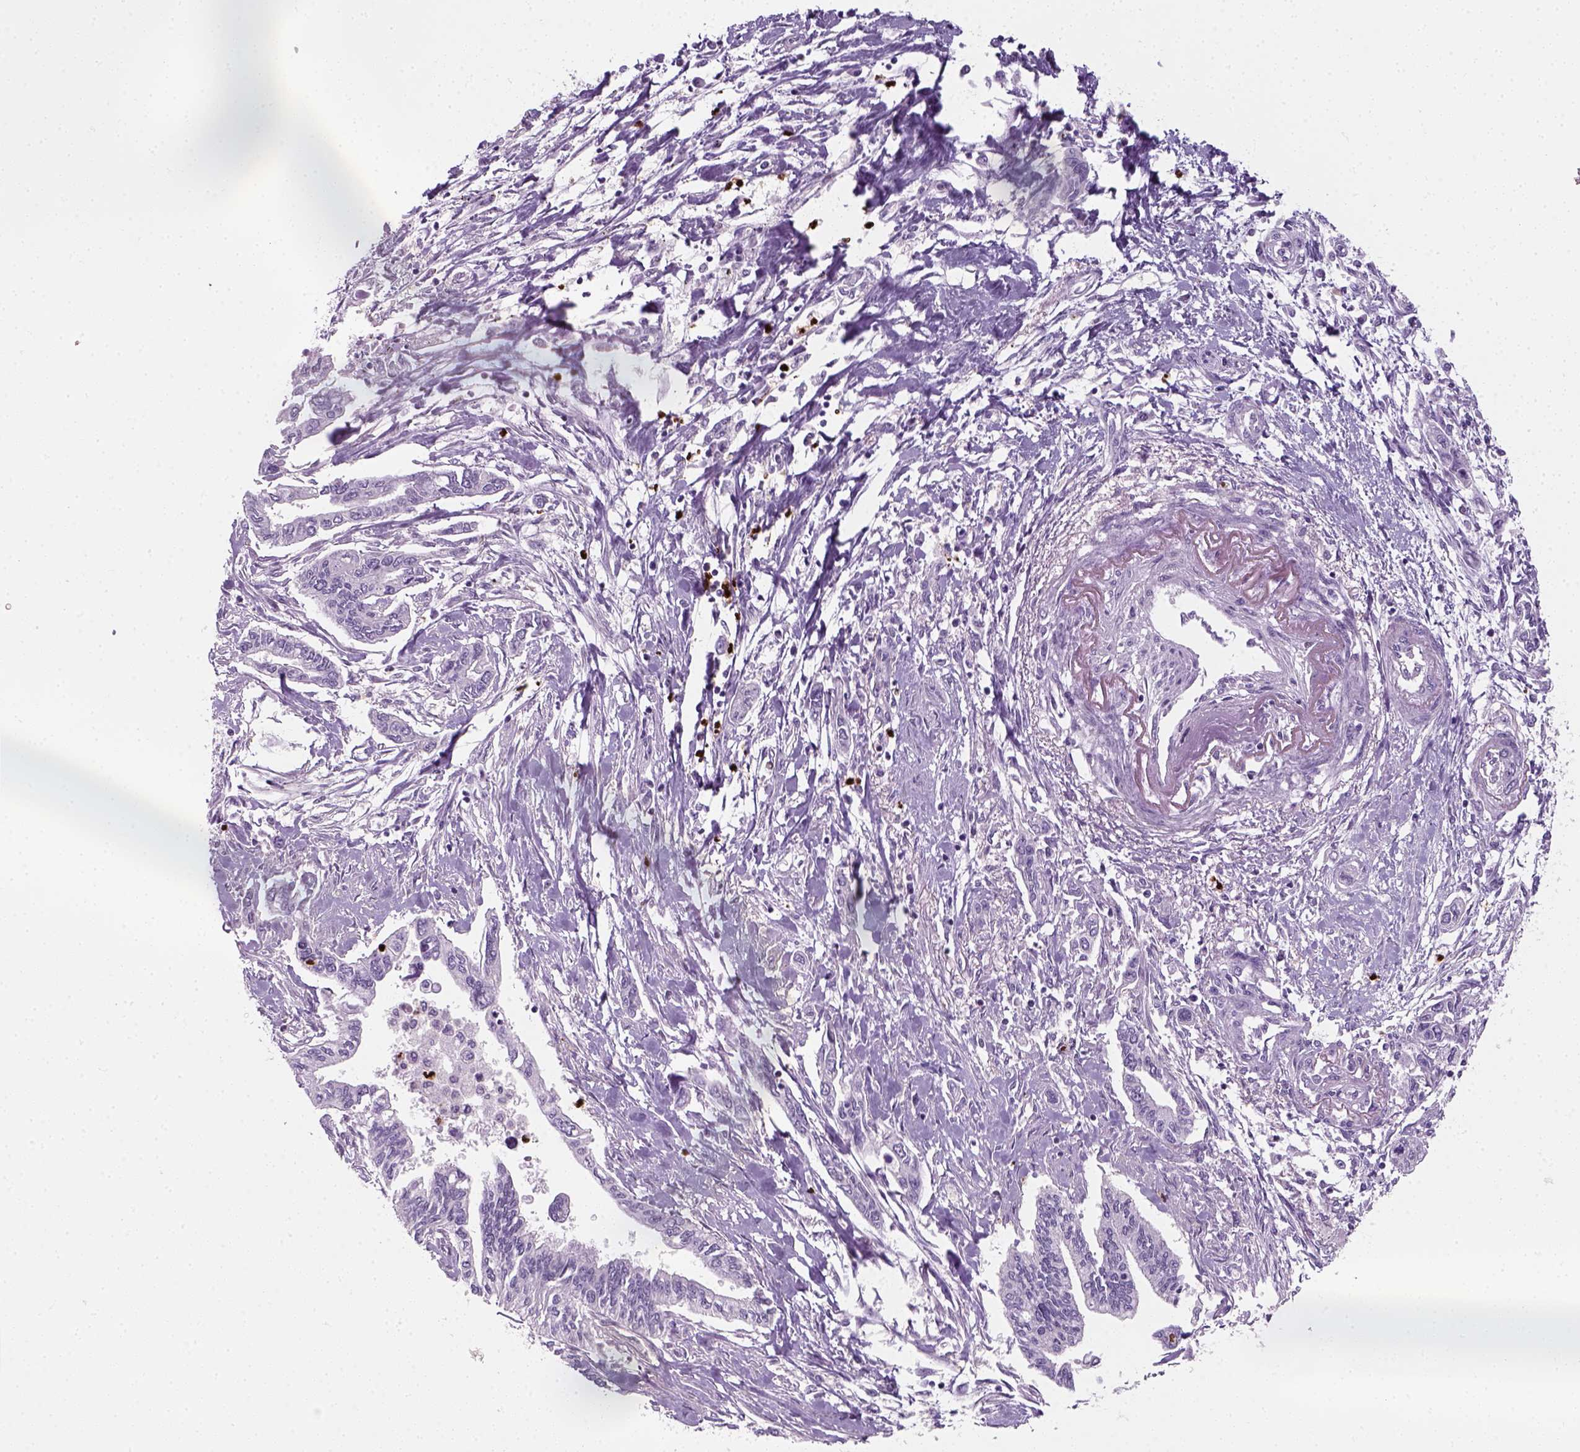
{"staining": {"intensity": "negative", "quantity": "none", "location": "none"}, "tissue": "pancreatic cancer", "cell_type": "Tumor cells", "image_type": "cancer", "snomed": [{"axis": "morphology", "description": "Adenocarcinoma, NOS"}, {"axis": "topography", "description": "Pancreas"}], "caption": "High power microscopy image of an immunohistochemistry (IHC) histopathology image of adenocarcinoma (pancreatic), revealing no significant staining in tumor cells.", "gene": "IL4", "patient": {"sex": "male", "age": 60}}